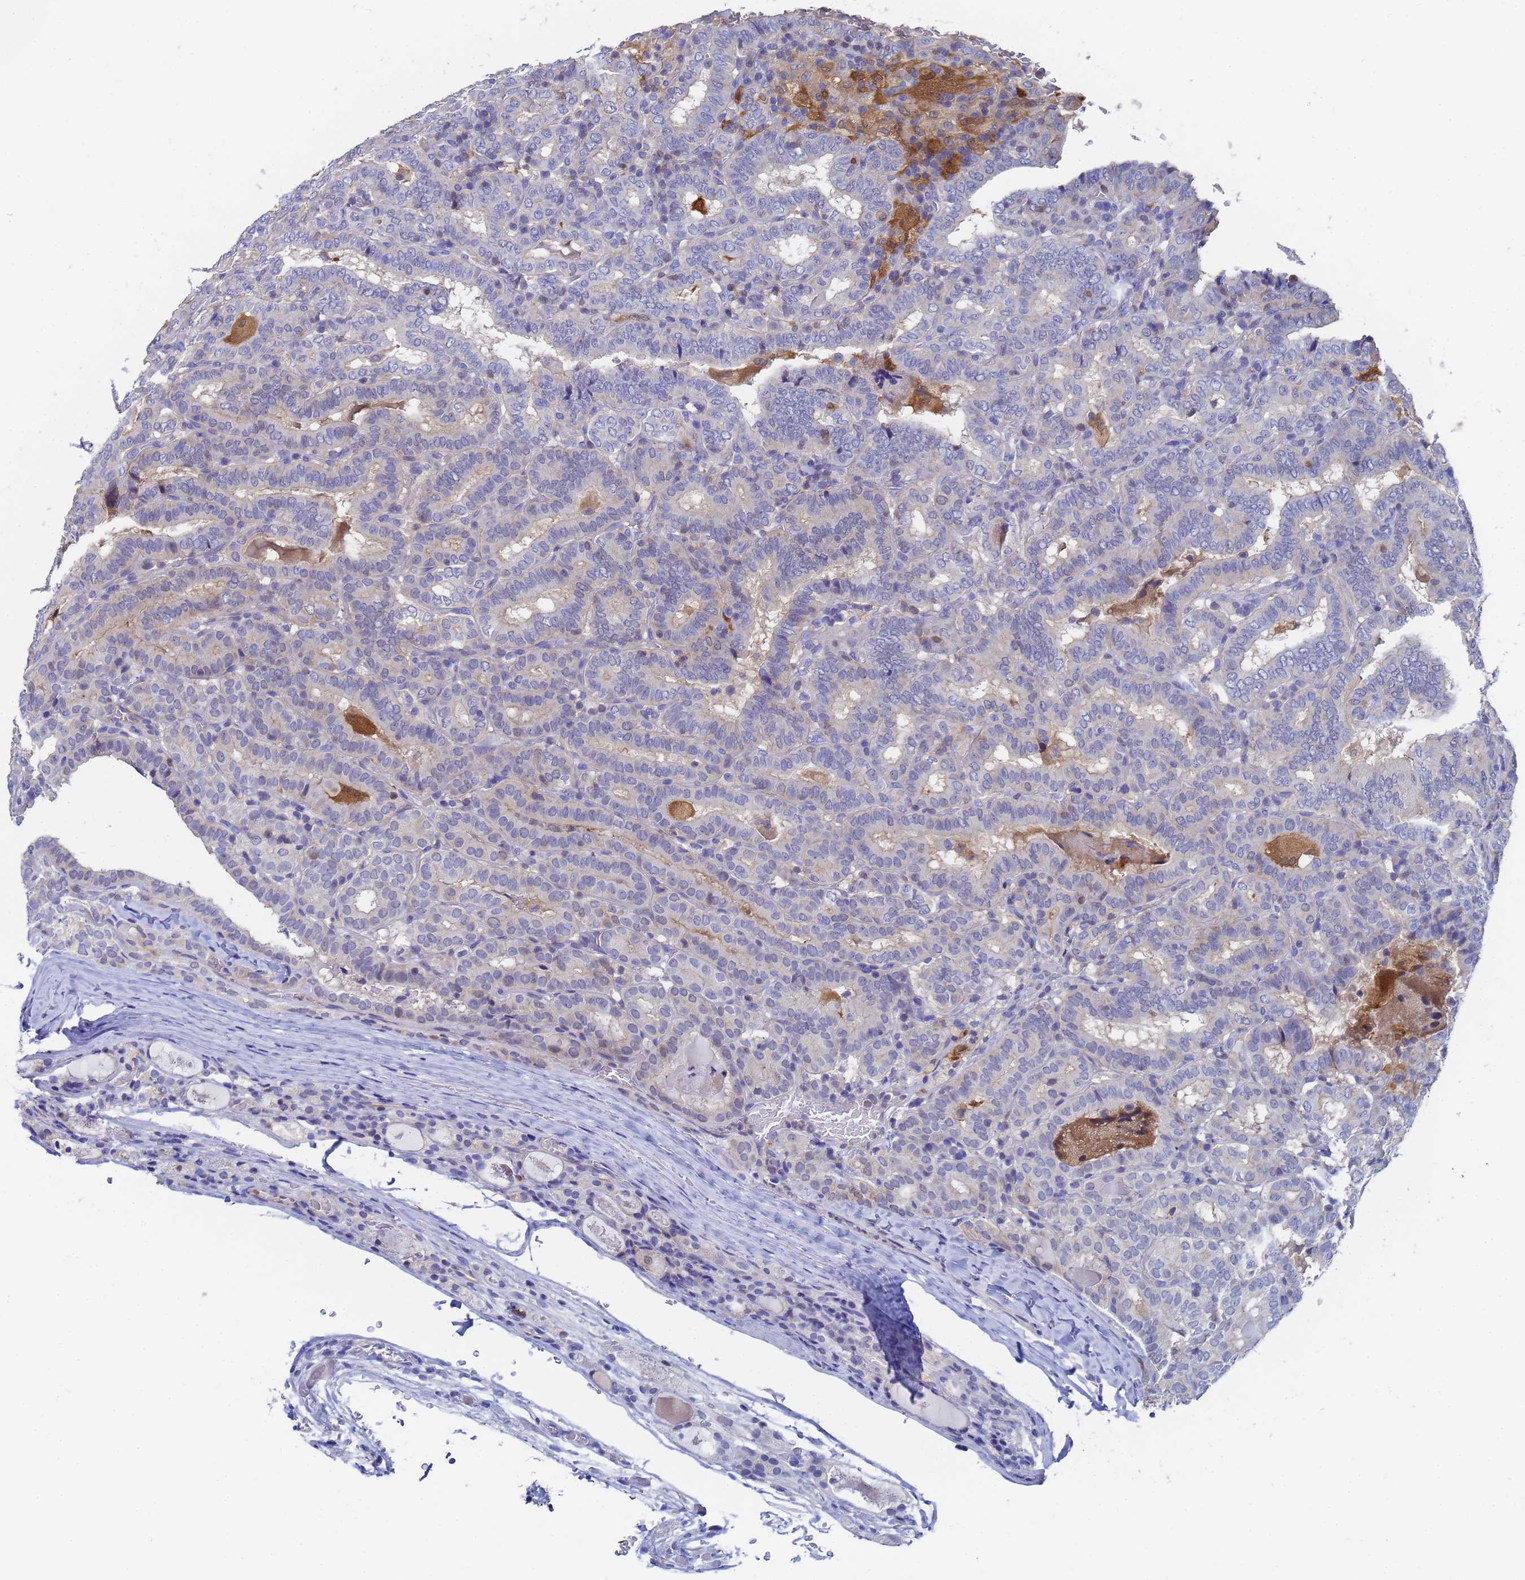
{"staining": {"intensity": "negative", "quantity": "none", "location": "none"}, "tissue": "thyroid cancer", "cell_type": "Tumor cells", "image_type": "cancer", "snomed": [{"axis": "morphology", "description": "Papillary adenocarcinoma, NOS"}, {"axis": "topography", "description": "Thyroid gland"}], "caption": "A histopathology image of human papillary adenocarcinoma (thyroid) is negative for staining in tumor cells.", "gene": "GCHFR", "patient": {"sex": "female", "age": 72}}